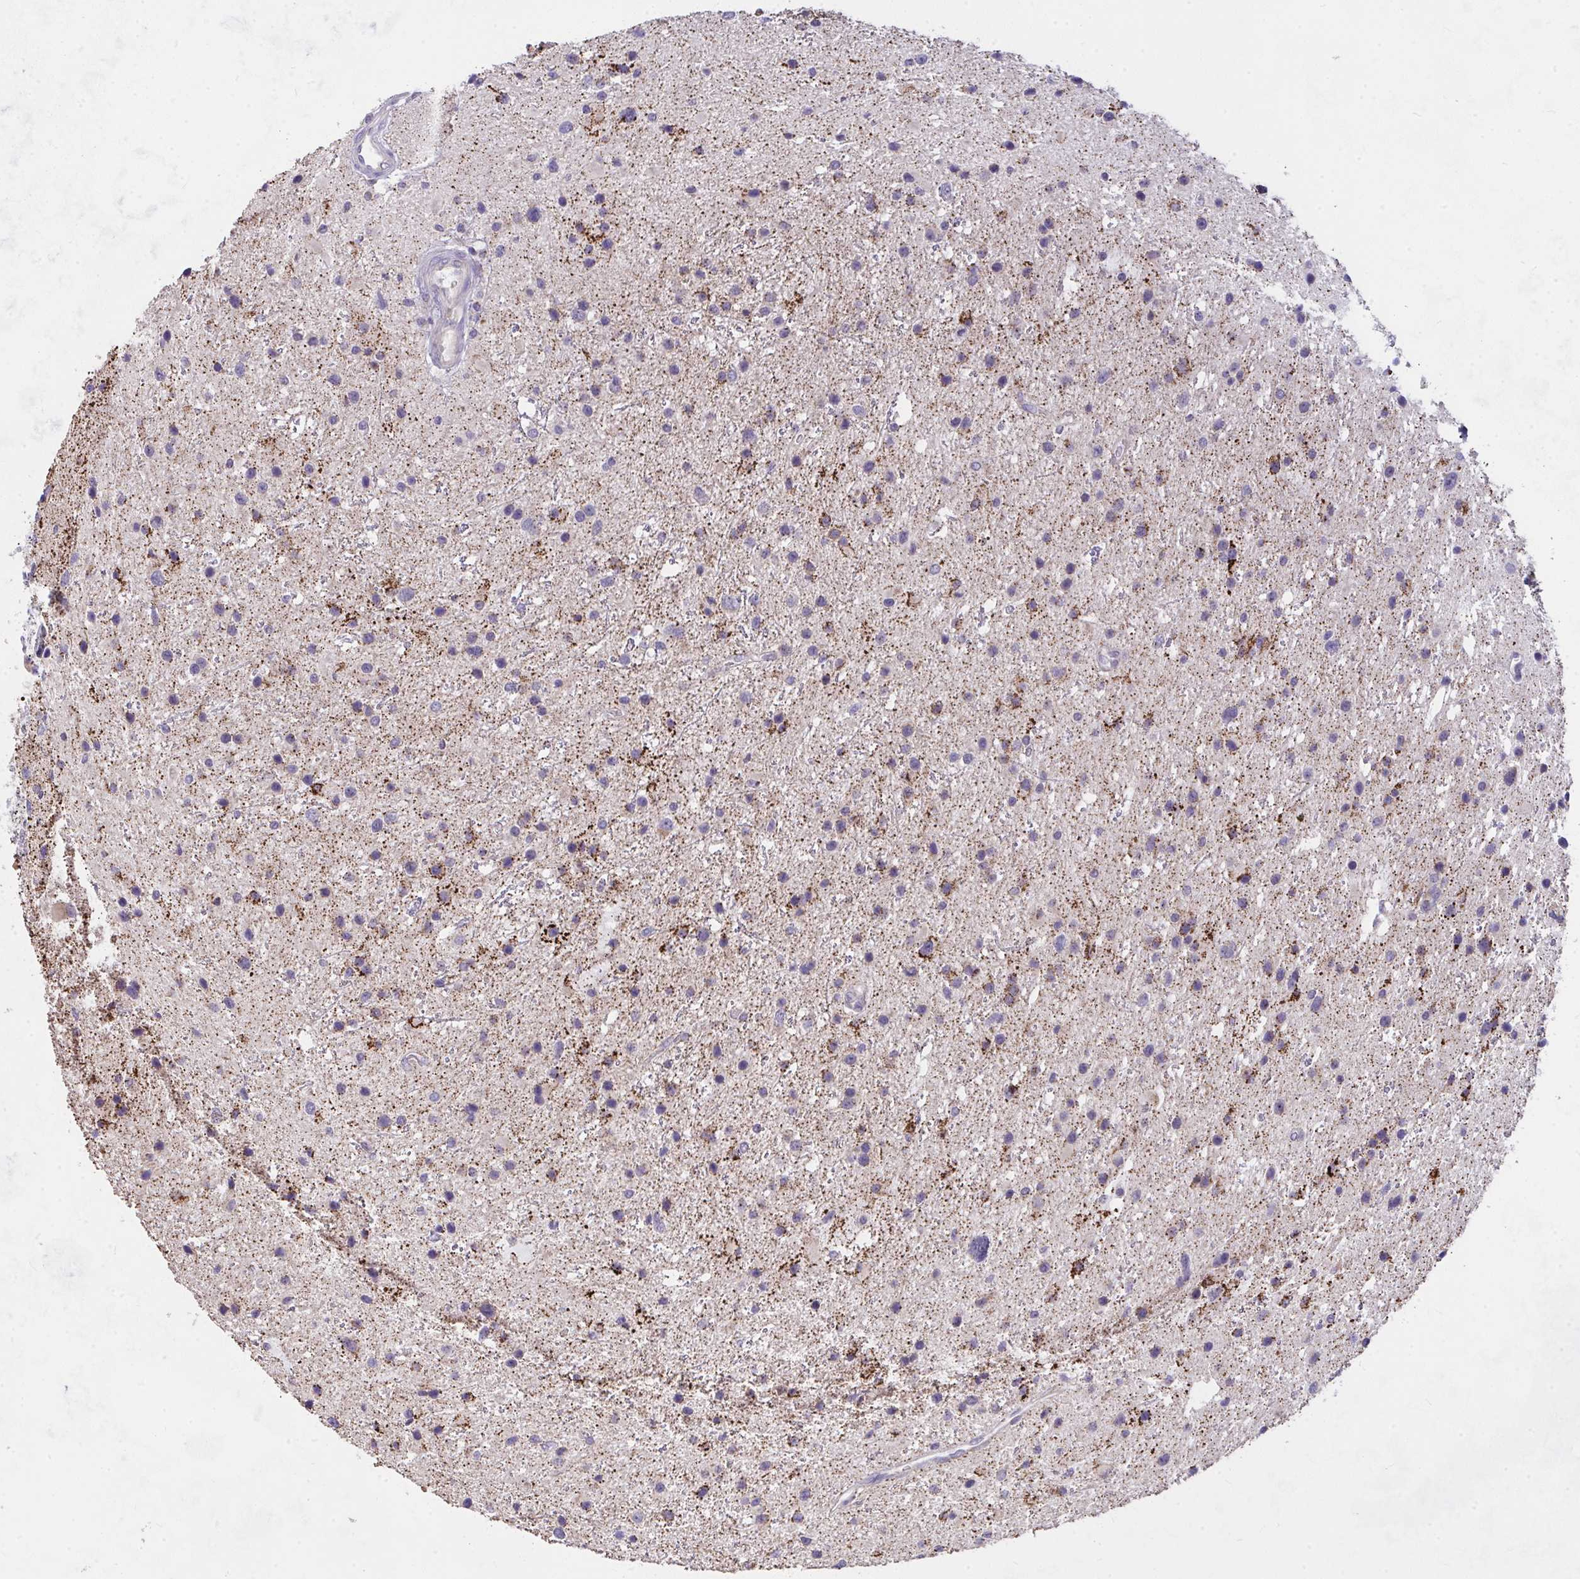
{"staining": {"intensity": "moderate", "quantity": "25%-75%", "location": "cytoplasmic/membranous"}, "tissue": "glioma", "cell_type": "Tumor cells", "image_type": "cancer", "snomed": [{"axis": "morphology", "description": "Glioma, malignant, Low grade"}, {"axis": "topography", "description": "Brain"}], "caption": "This is a photomicrograph of IHC staining of glioma, which shows moderate staining in the cytoplasmic/membranous of tumor cells.", "gene": "CEP63", "patient": {"sex": "female", "age": 32}}